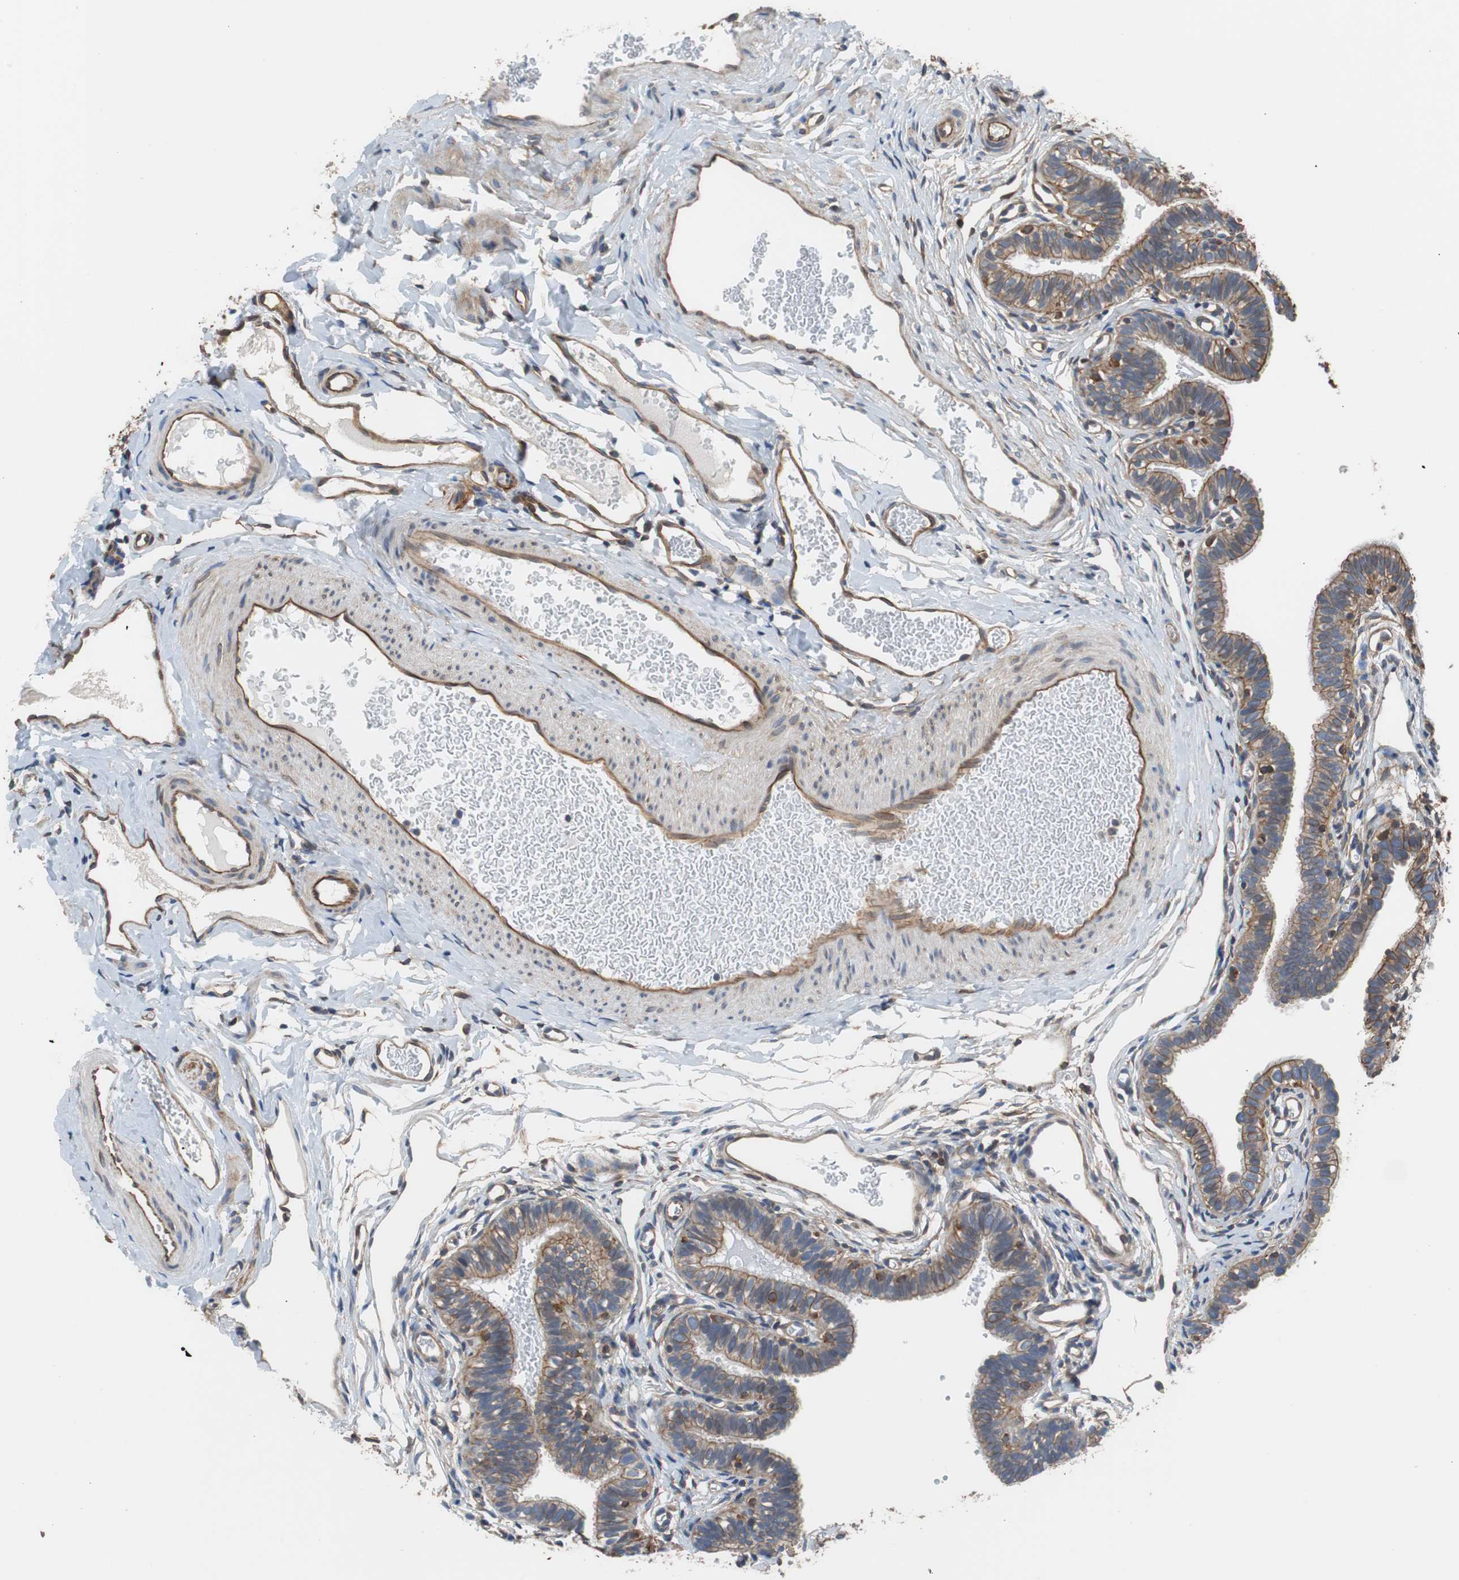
{"staining": {"intensity": "strong", "quantity": ">75%", "location": "cytoplasmic/membranous"}, "tissue": "fallopian tube", "cell_type": "Glandular cells", "image_type": "normal", "snomed": [{"axis": "morphology", "description": "Normal tissue, NOS"}, {"axis": "topography", "description": "Fallopian tube"}, {"axis": "topography", "description": "Placenta"}], "caption": "Fallopian tube stained with IHC displays strong cytoplasmic/membranous expression in about >75% of glandular cells.", "gene": "KIF3B", "patient": {"sex": "female", "age": 34}}